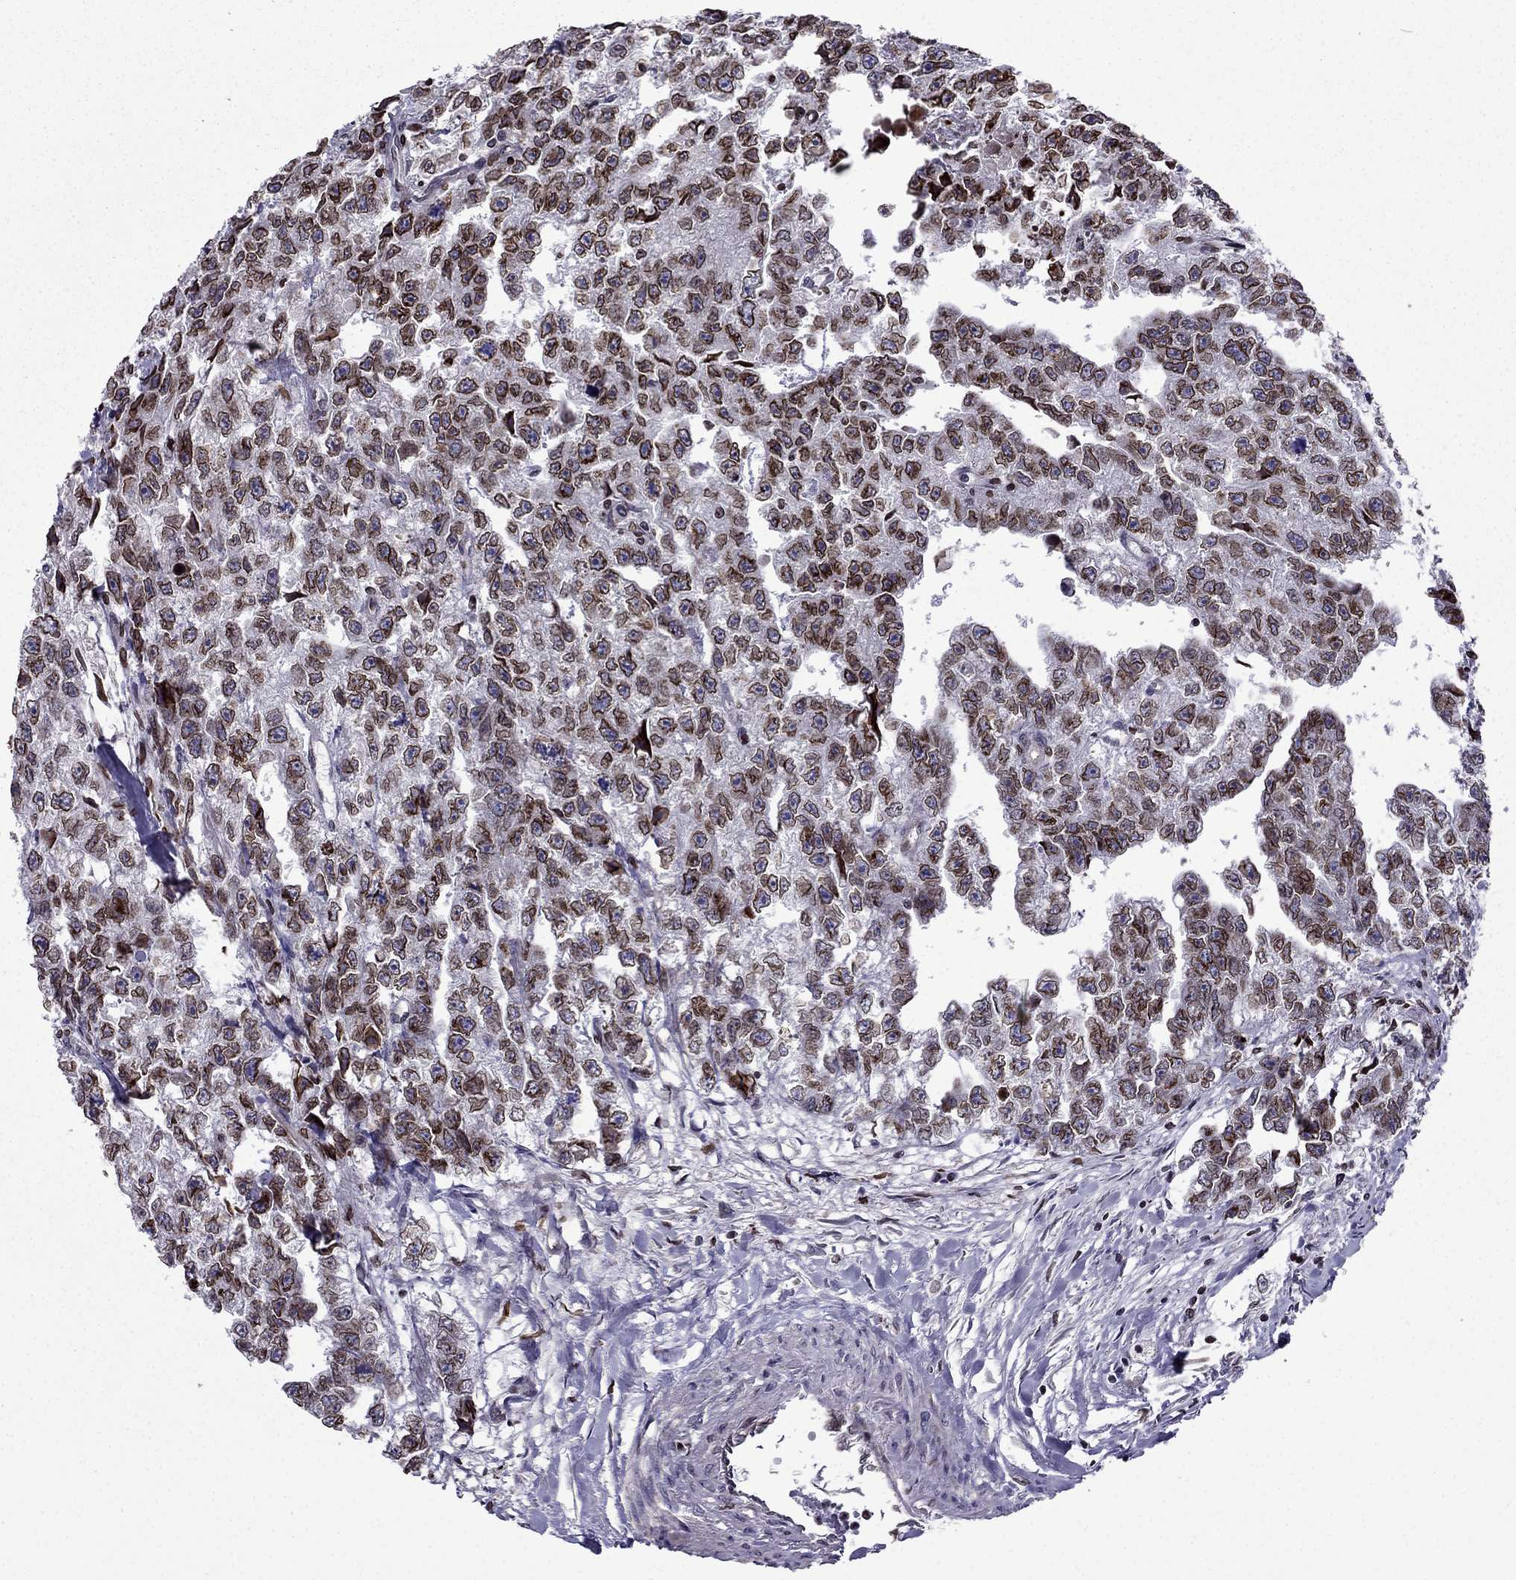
{"staining": {"intensity": "moderate", "quantity": ">75%", "location": "nuclear"}, "tissue": "testis cancer", "cell_type": "Tumor cells", "image_type": "cancer", "snomed": [{"axis": "morphology", "description": "Carcinoma, Embryonal, NOS"}, {"axis": "morphology", "description": "Teratoma, malignant, NOS"}, {"axis": "topography", "description": "Testis"}], "caption": "Testis teratoma (malignant) stained with a protein marker displays moderate staining in tumor cells.", "gene": "CDC42BPA", "patient": {"sex": "male", "age": 44}}